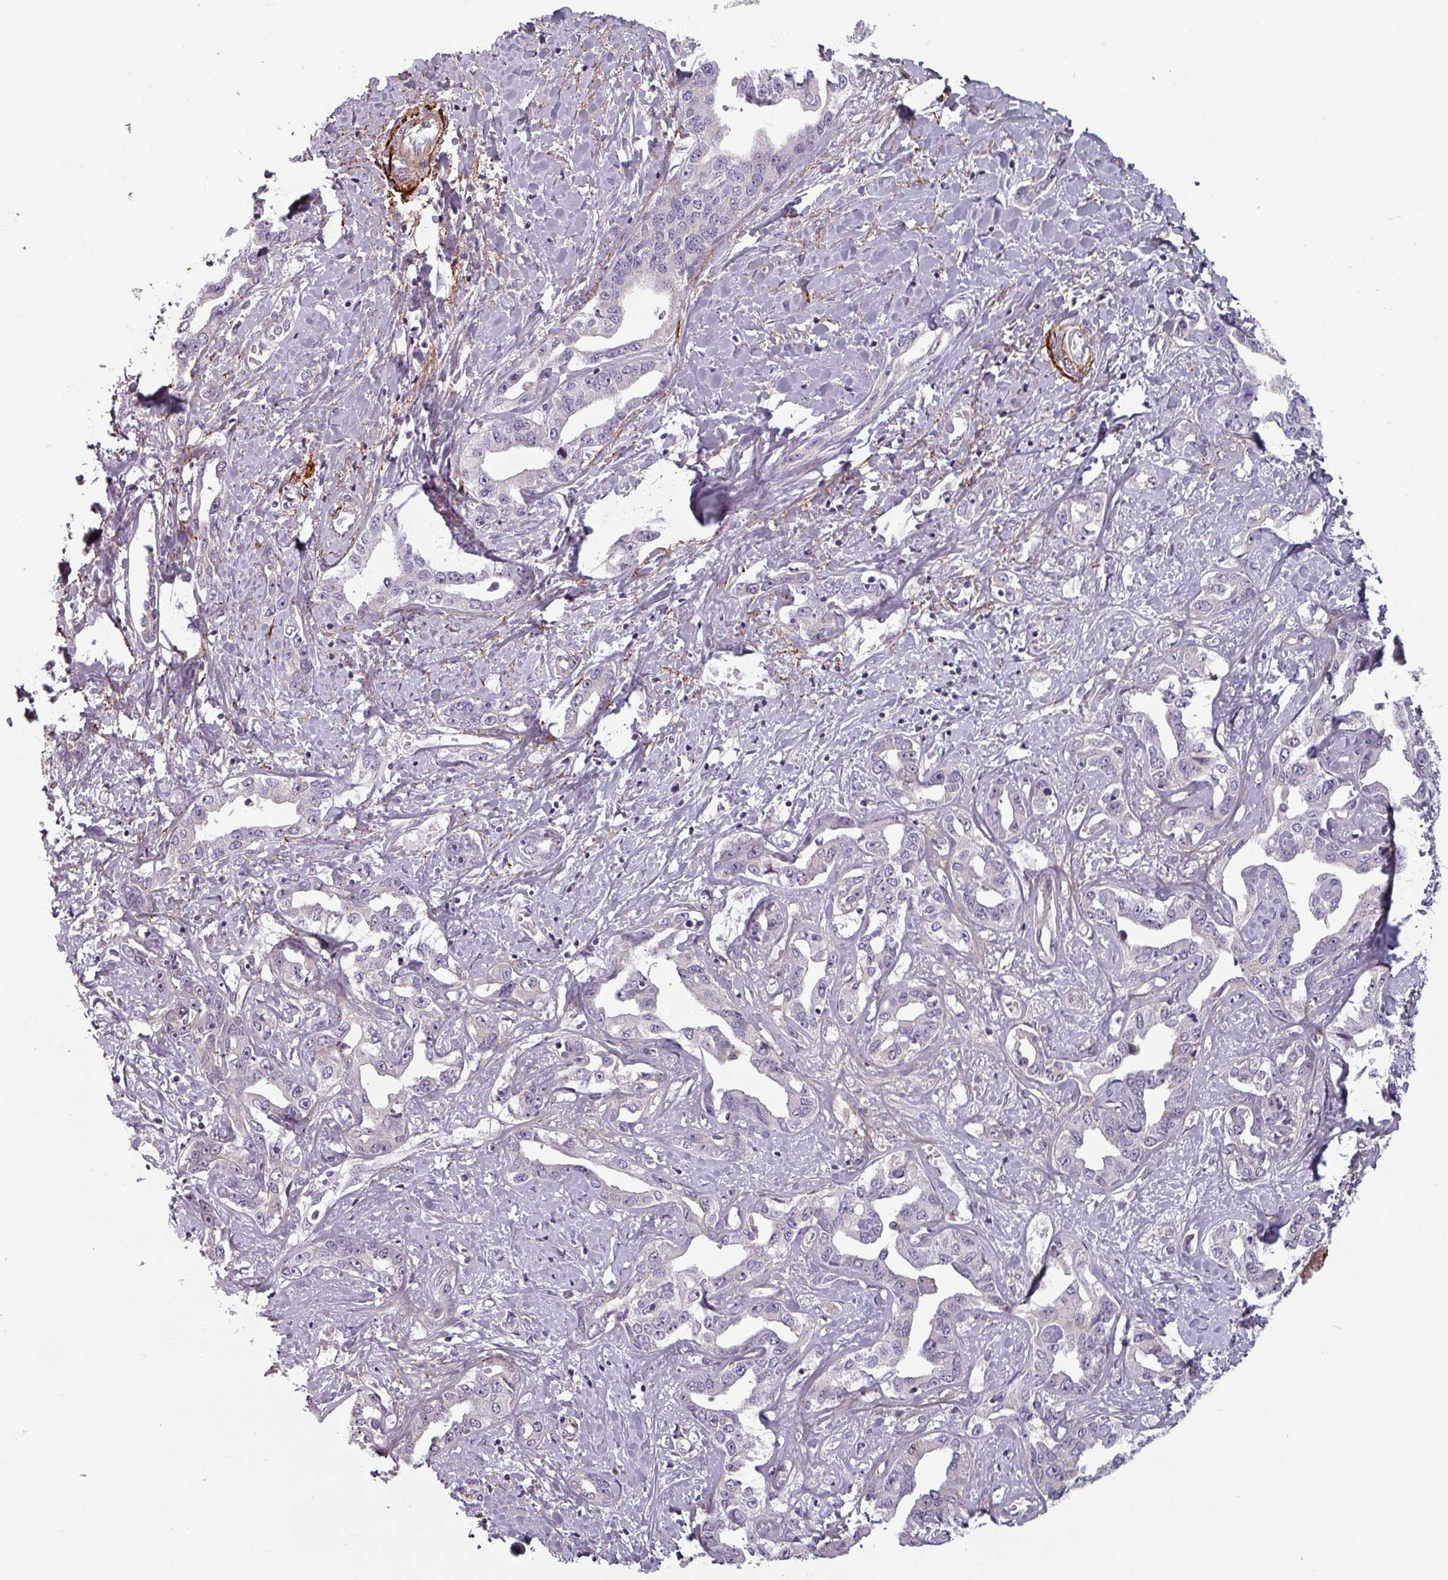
{"staining": {"intensity": "negative", "quantity": "none", "location": "none"}, "tissue": "liver cancer", "cell_type": "Tumor cells", "image_type": "cancer", "snomed": [{"axis": "morphology", "description": "Cholangiocarcinoma"}, {"axis": "topography", "description": "Liver"}], "caption": "The image reveals no significant expression in tumor cells of liver cancer. (IHC, brightfield microscopy, high magnification).", "gene": "CYB5RL", "patient": {"sex": "male", "age": 59}}